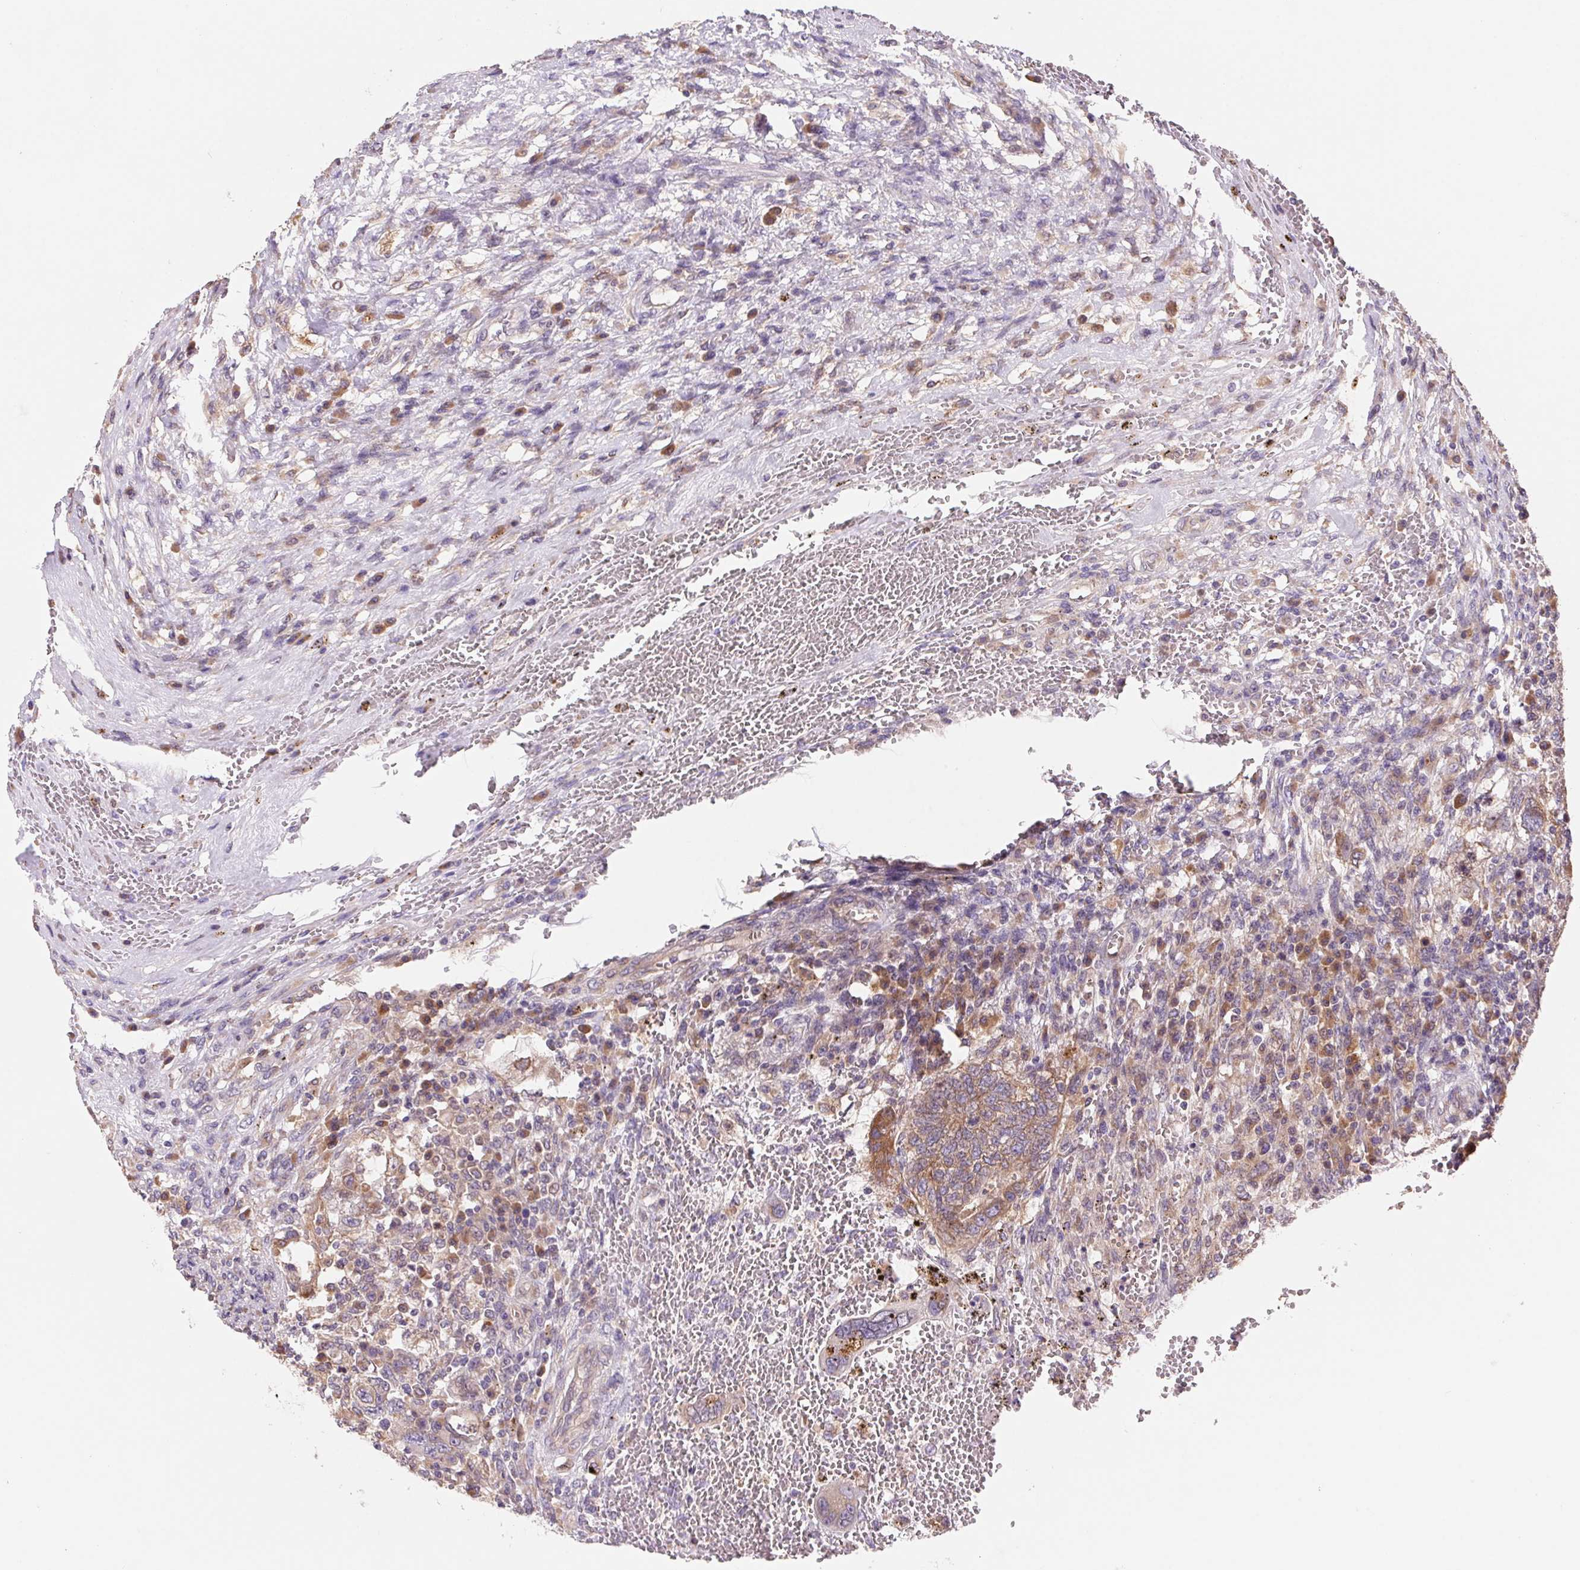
{"staining": {"intensity": "weak", "quantity": "25%-75%", "location": "cytoplasmic/membranous"}, "tissue": "testis cancer", "cell_type": "Tumor cells", "image_type": "cancer", "snomed": [{"axis": "morphology", "description": "Carcinoma, Embryonal, NOS"}, {"axis": "topography", "description": "Testis"}], "caption": "Immunohistochemical staining of human testis cancer demonstrates low levels of weak cytoplasmic/membranous expression in about 25%-75% of tumor cells.", "gene": "RAB1A", "patient": {"sex": "male", "age": 26}}